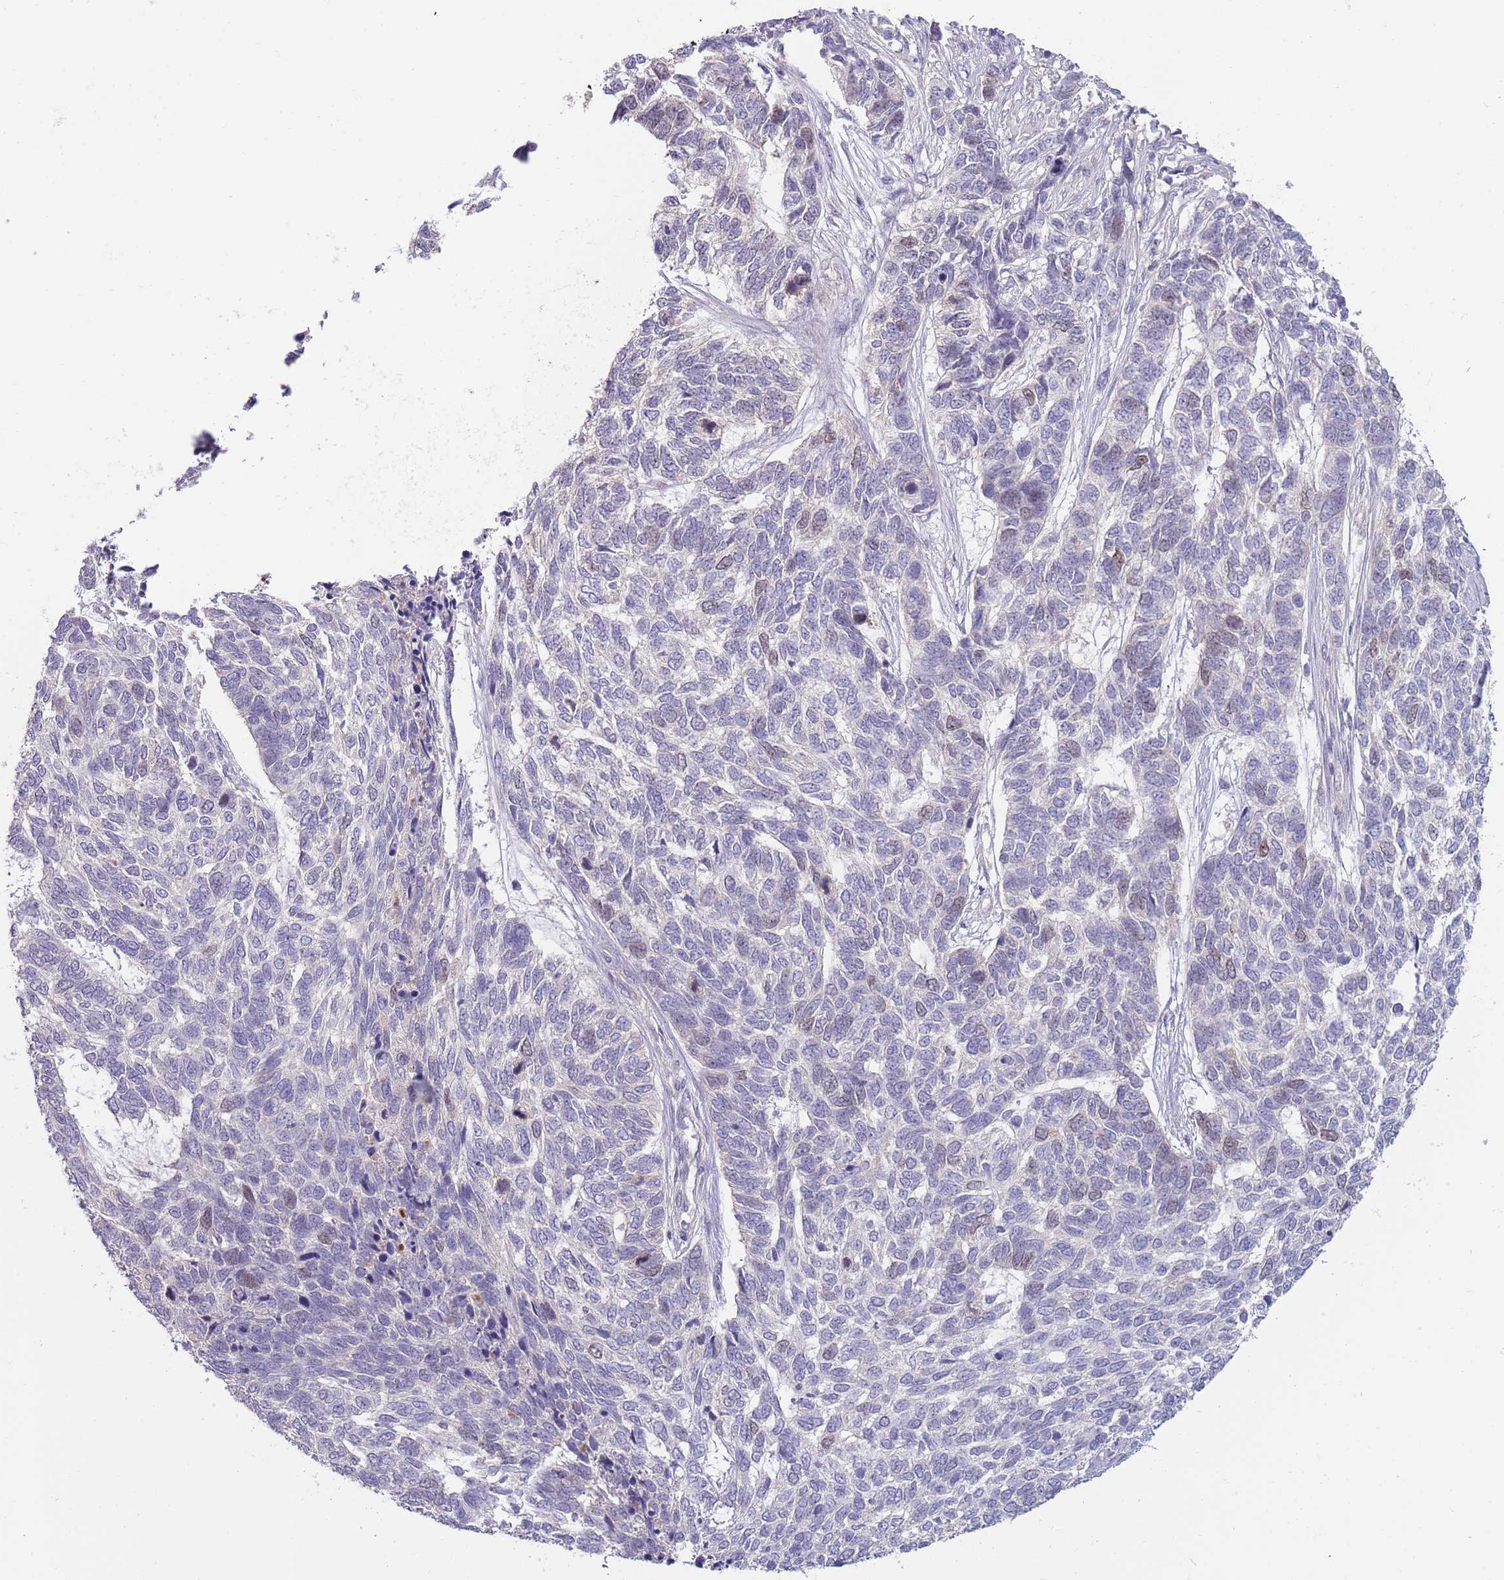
{"staining": {"intensity": "weak", "quantity": "<25%", "location": "nuclear"}, "tissue": "skin cancer", "cell_type": "Tumor cells", "image_type": "cancer", "snomed": [{"axis": "morphology", "description": "Basal cell carcinoma"}, {"axis": "topography", "description": "Skin"}], "caption": "Immunohistochemical staining of skin cancer exhibits no significant staining in tumor cells.", "gene": "PIMREG", "patient": {"sex": "female", "age": 65}}